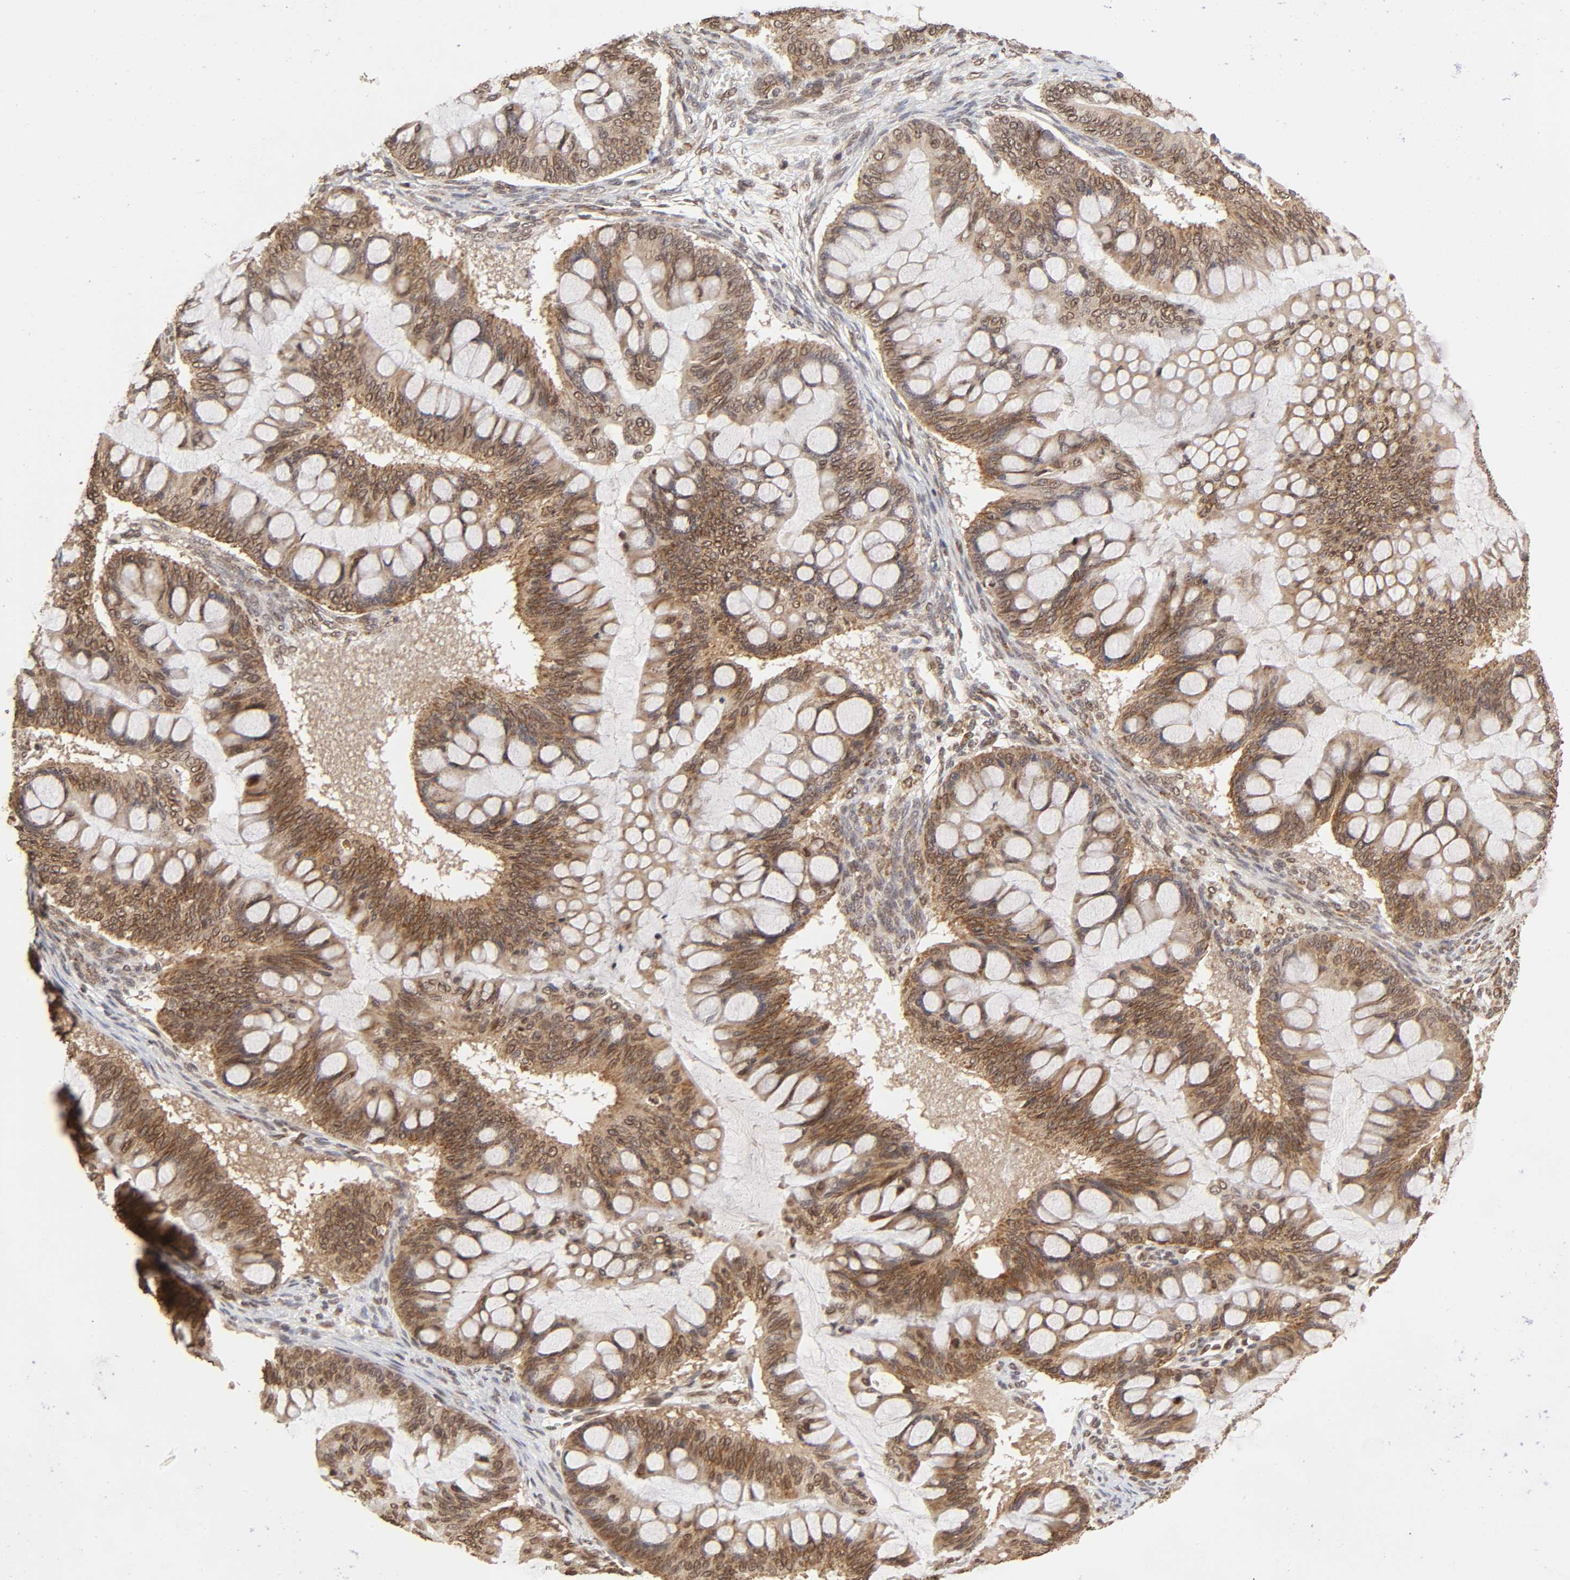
{"staining": {"intensity": "moderate", "quantity": ">75%", "location": "cytoplasmic/membranous,nuclear"}, "tissue": "ovarian cancer", "cell_type": "Tumor cells", "image_type": "cancer", "snomed": [{"axis": "morphology", "description": "Cystadenocarcinoma, mucinous, NOS"}, {"axis": "topography", "description": "Ovary"}], "caption": "Mucinous cystadenocarcinoma (ovarian) stained with IHC shows moderate cytoplasmic/membranous and nuclear positivity in approximately >75% of tumor cells. (brown staining indicates protein expression, while blue staining denotes nuclei).", "gene": "MLLT6", "patient": {"sex": "female", "age": 73}}